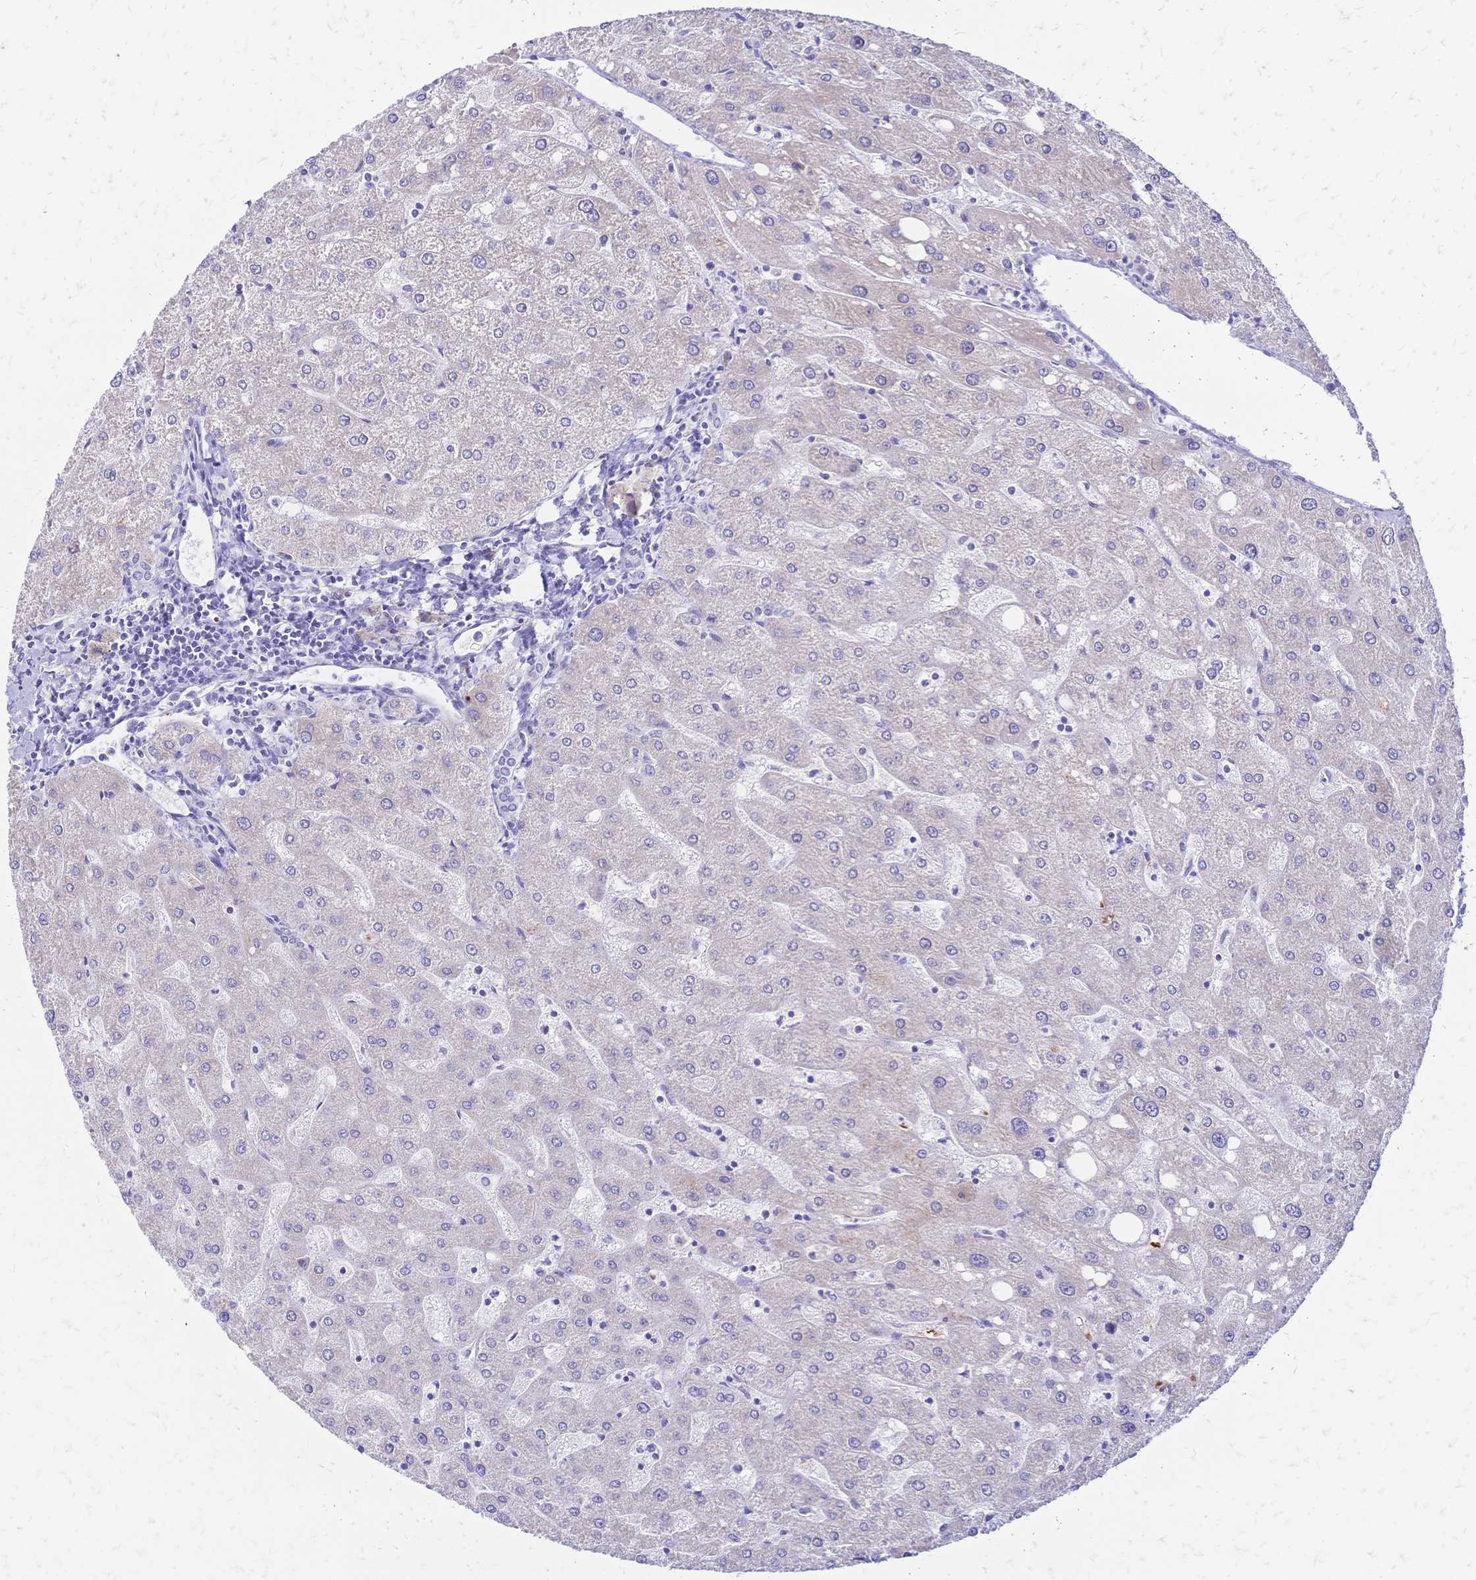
{"staining": {"intensity": "negative", "quantity": "none", "location": "none"}, "tissue": "liver", "cell_type": "Cholangiocytes", "image_type": "normal", "snomed": [{"axis": "morphology", "description": "Normal tissue, NOS"}, {"axis": "topography", "description": "Liver"}], "caption": "Immunohistochemical staining of normal liver exhibits no significant expression in cholangiocytes. The staining was performed using DAB to visualize the protein expression in brown, while the nuclei were stained in blue with hematoxylin (Magnification: 20x).", "gene": "GRB7", "patient": {"sex": "male", "age": 67}}